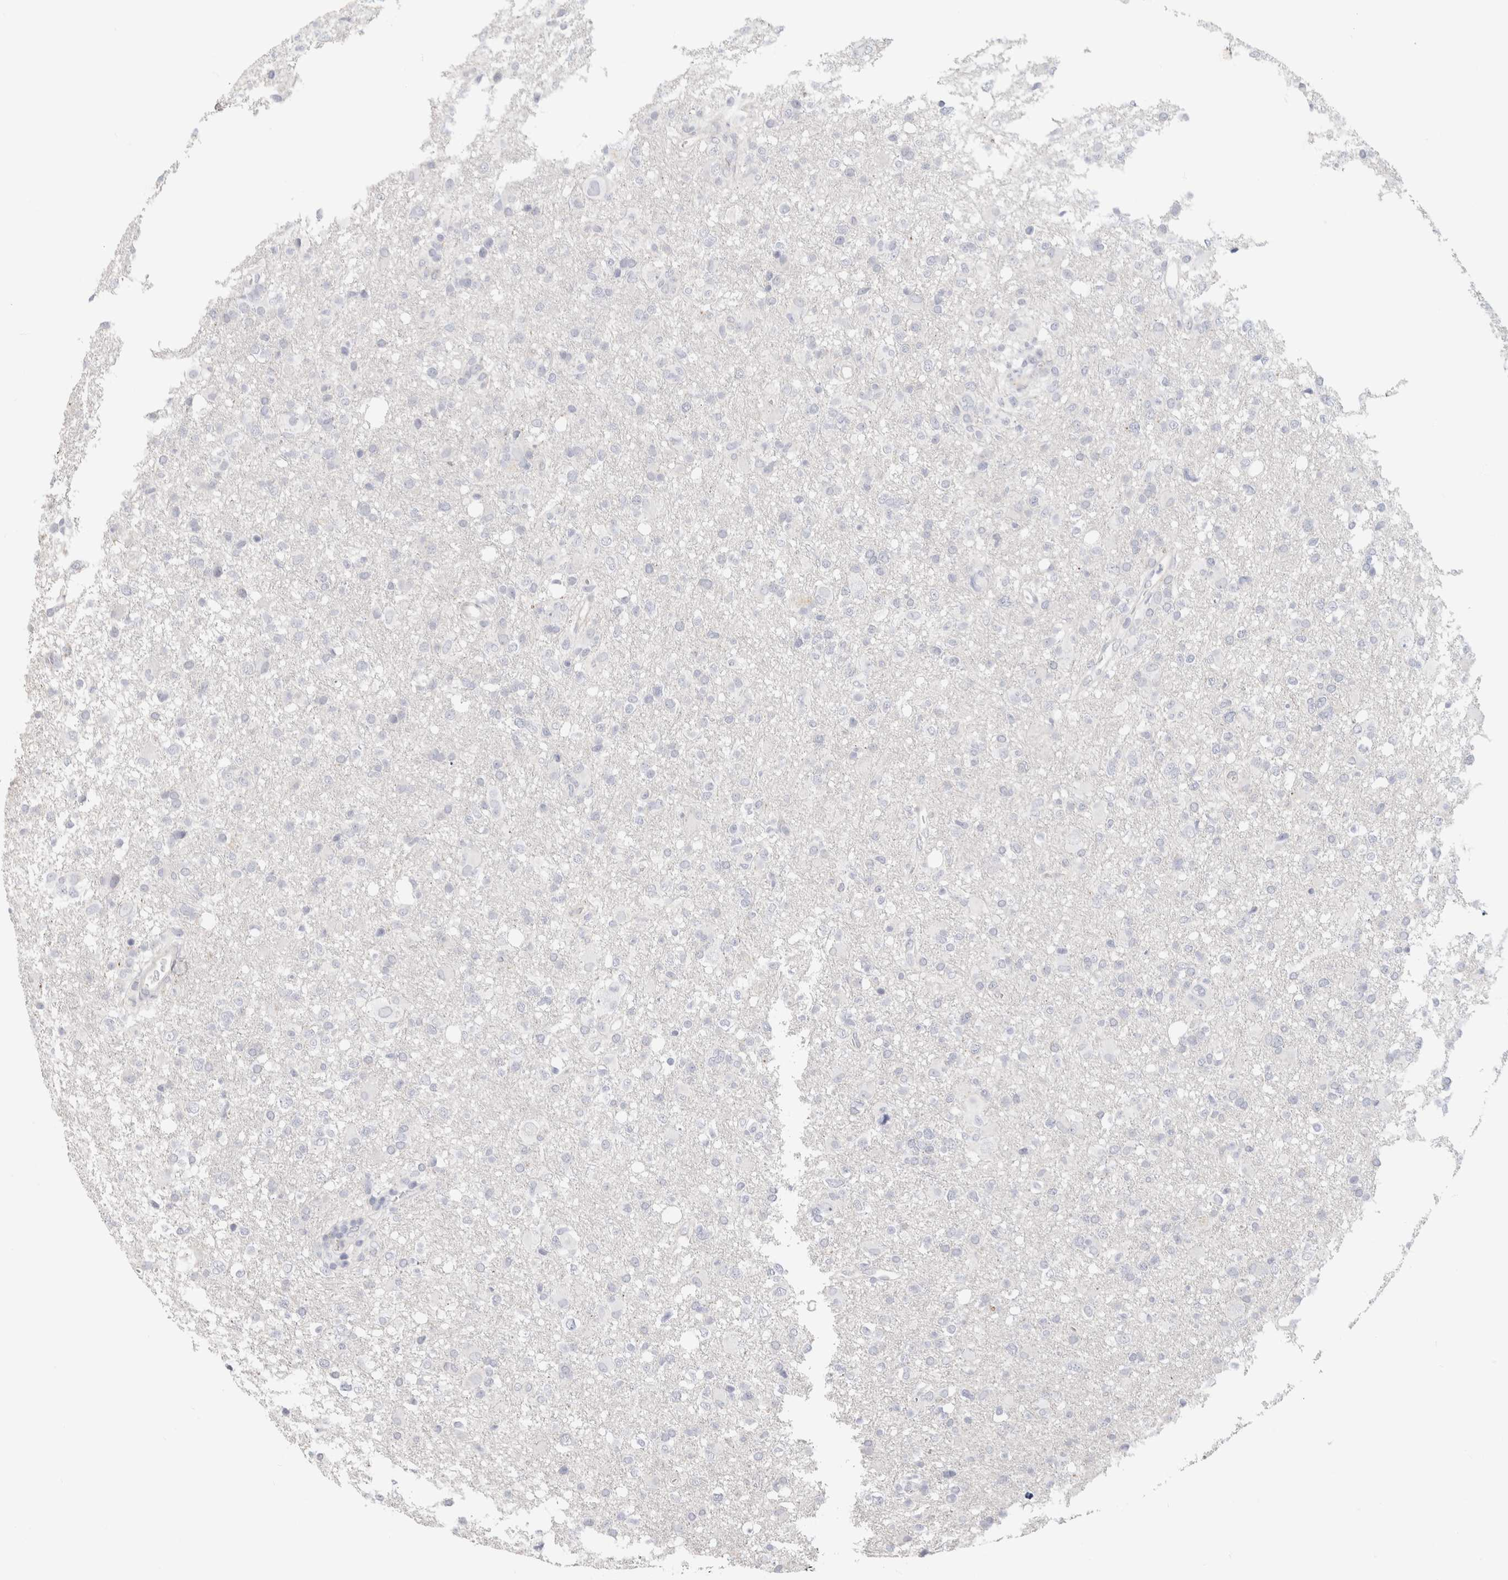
{"staining": {"intensity": "negative", "quantity": "none", "location": "none"}, "tissue": "glioma", "cell_type": "Tumor cells", "image_type": "cancer", "snomed": [{"axis": "morphology", "description": "Glioma, malignant, High grade"}, {"axis": "topography", "description": "Brain"}], "caption": "Tumor cells show no significant positivity in malignant glioma (high-grade).", "gene": "AFP", "patient": {"sex": "female", "age": 57}}